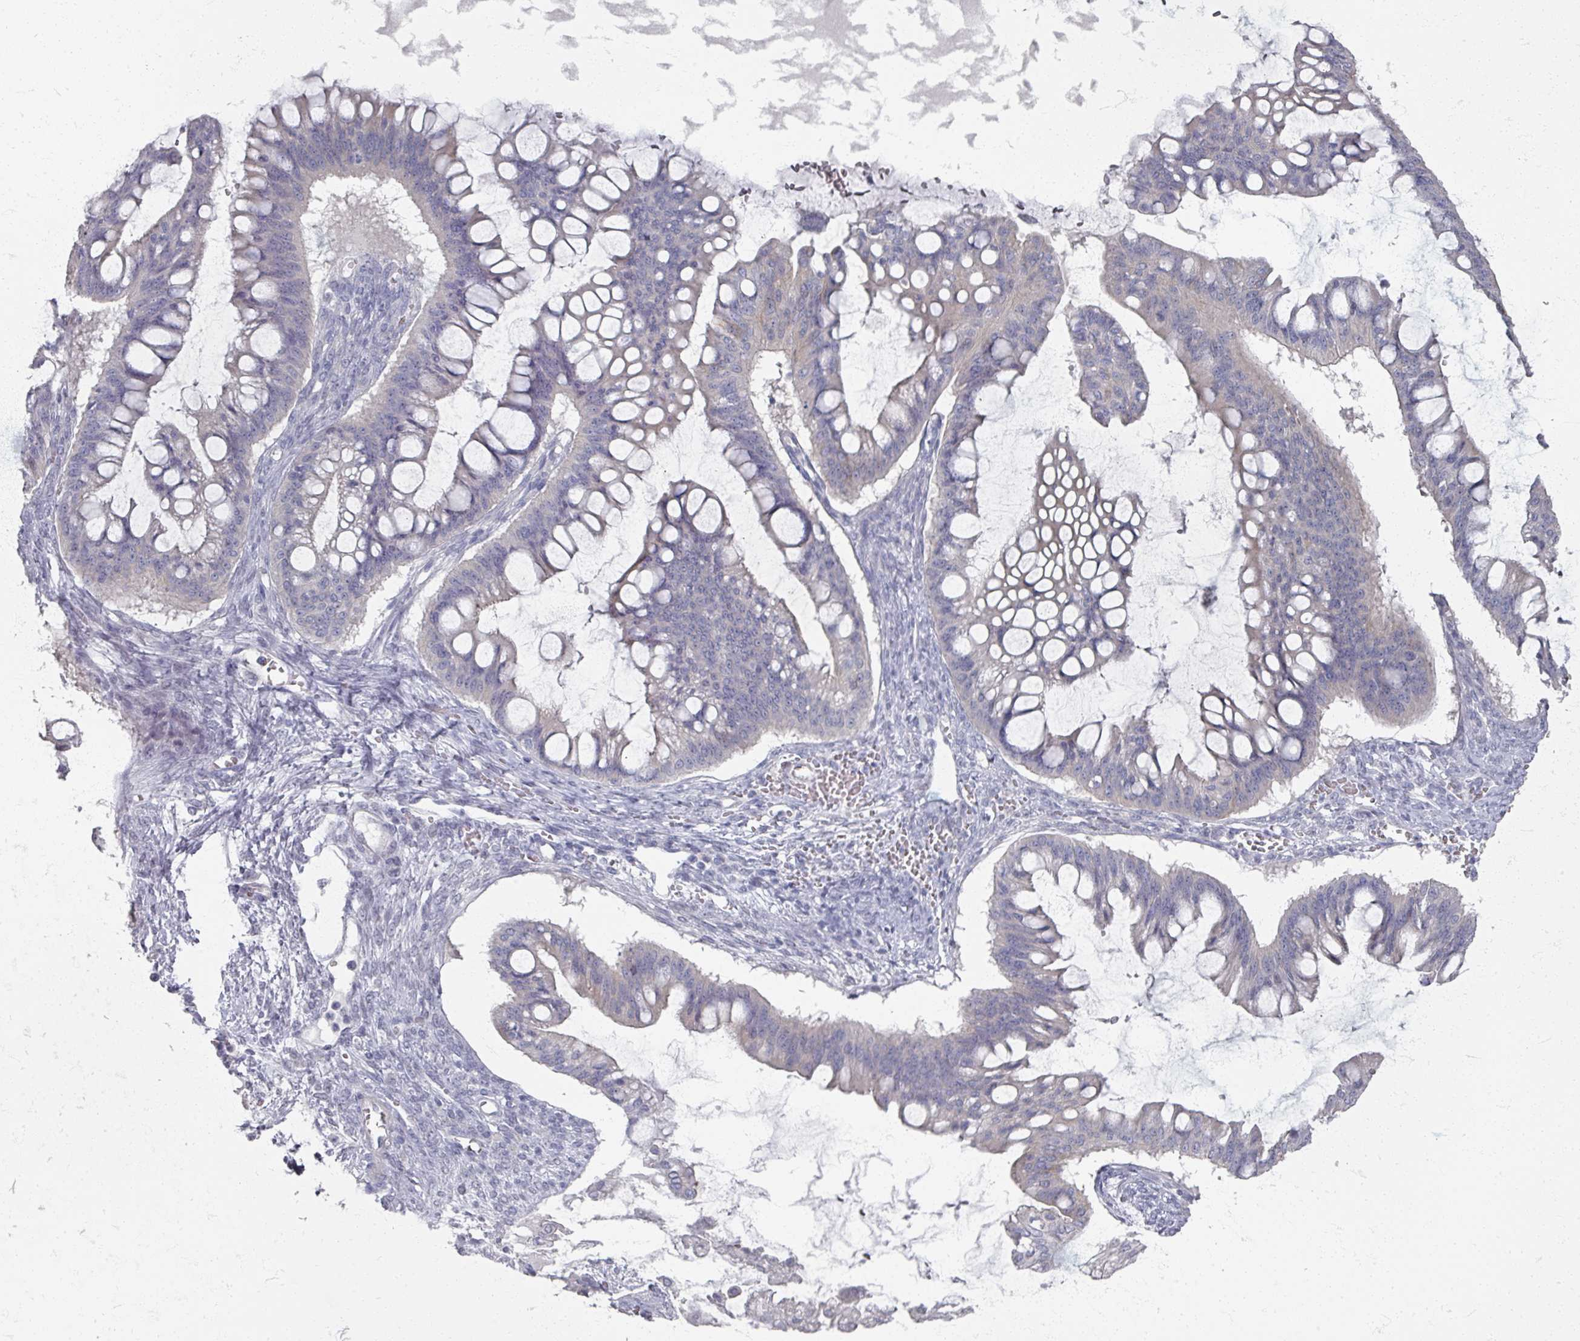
{"staining": {"intensity": "negative", "quantity": "none", "location": "none"}, "tissue": "ovarian cancer", "cell_type": "Tumor cells", "image_type": "cancer", "snomed": [{"axis": "morphology", "description": "Cystadenocarcinoma, mucinous, NOS"}, {"axis": "topography", "description": "Ovary"}], "caption": "Tumor cells show no significant expression in ovarian cancer. The staining is performed using DAB brown chromogen with nuclei counter-stained in using hematoxylin.", "gene": "TTYH3", "patient": {"sex": "female", "age": 73}}